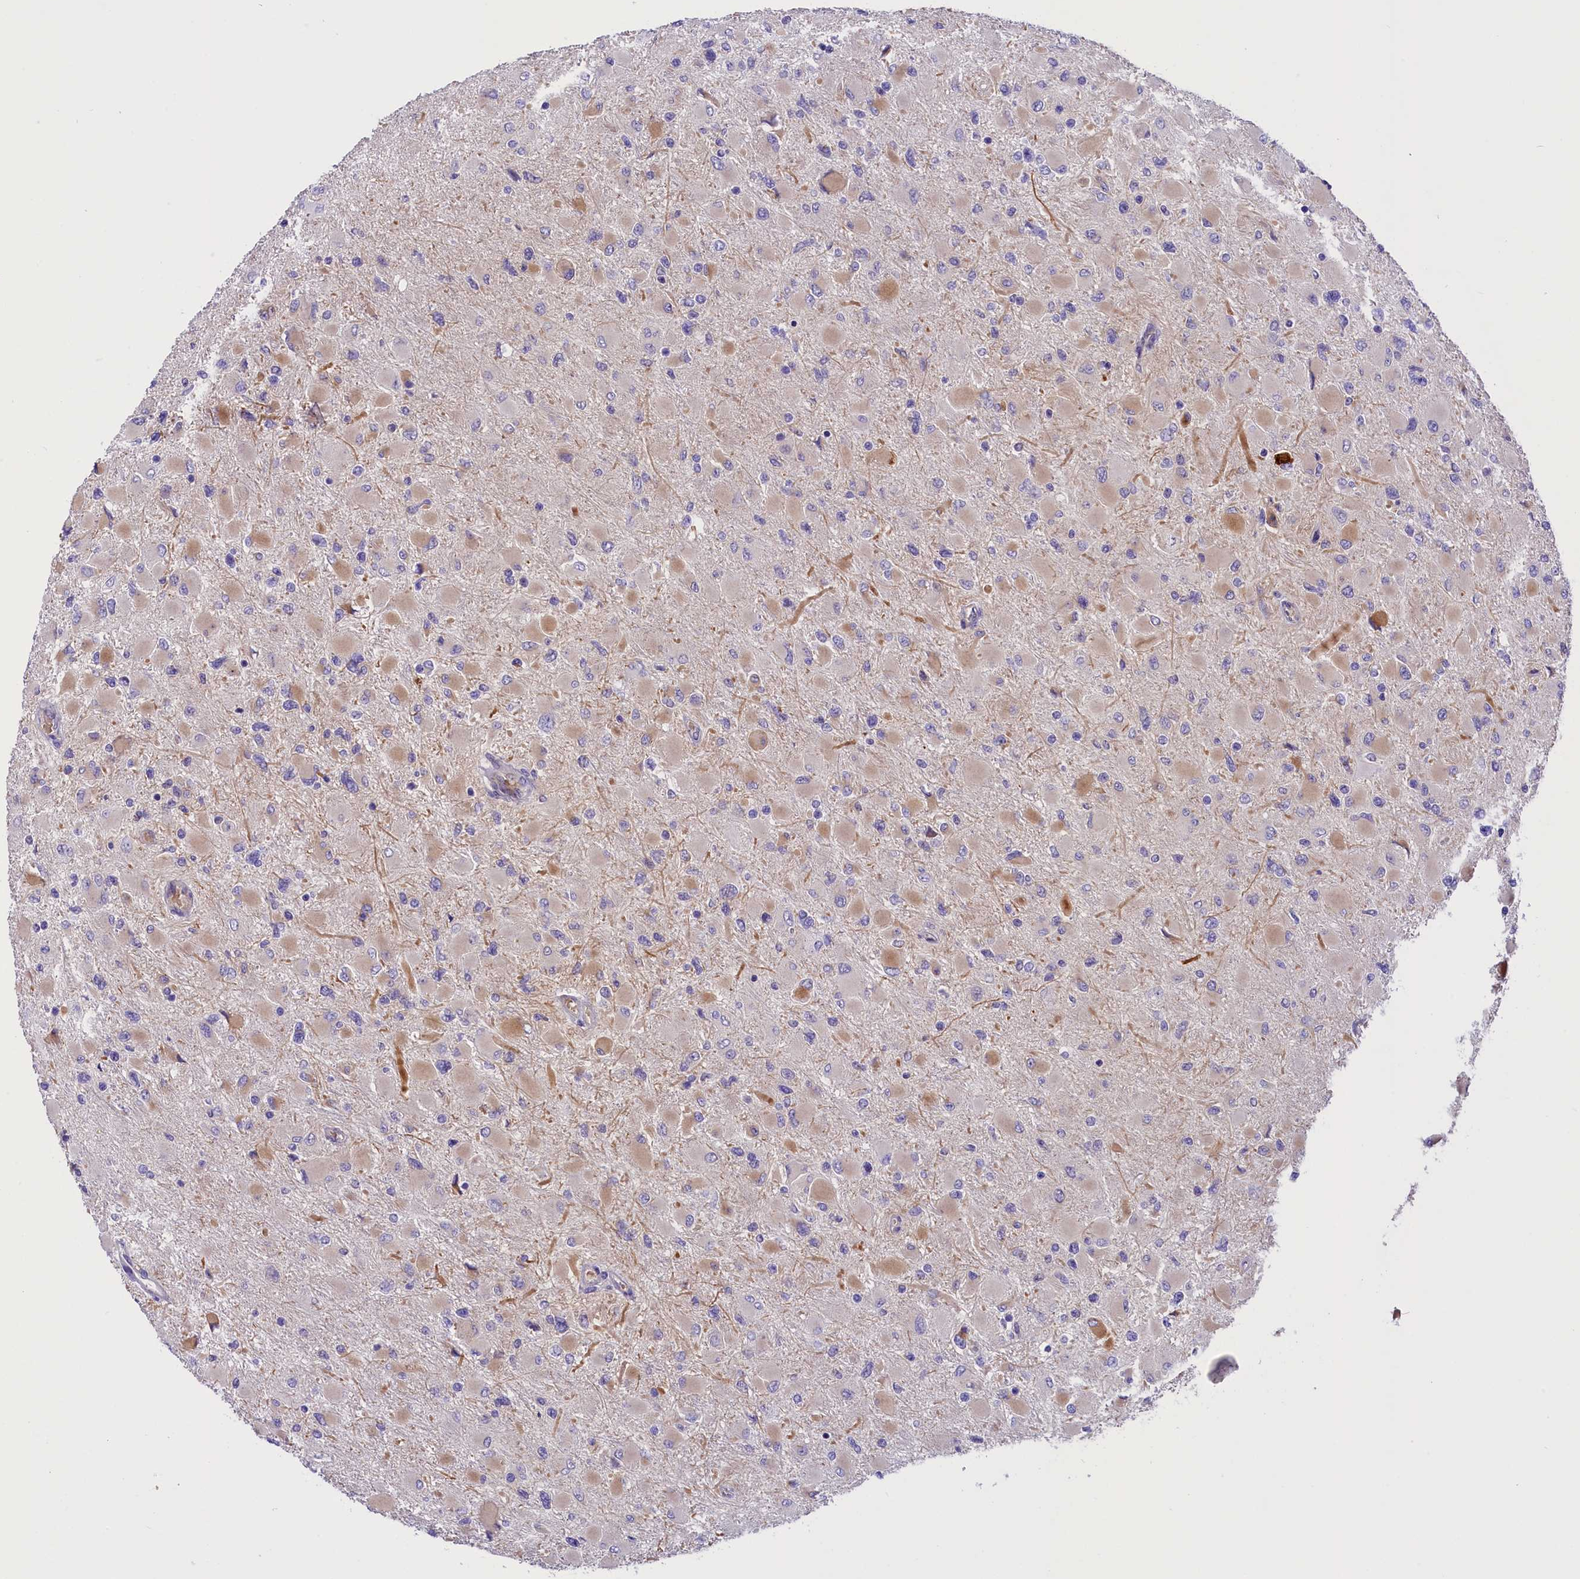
{"staining": {"intensity": "weak", "quantity": "<25%", "location": "cytoplasmic/membranous"}, "tissue": "glioma", "cell_type": "Tumor cells", "image_type": "cancer", "snomed": [{"axis": "morphology", "description": "Glioma, malignant, High grade"}, {"axis": "topography", "description": "Cerebral cortex"}], "caption": "Histopathology image shows no significant protein staining in tumor cells of high-grade glioma (malignant).", "gene": "CCDC32", "patient": {"sex": "female", "age": 36}}